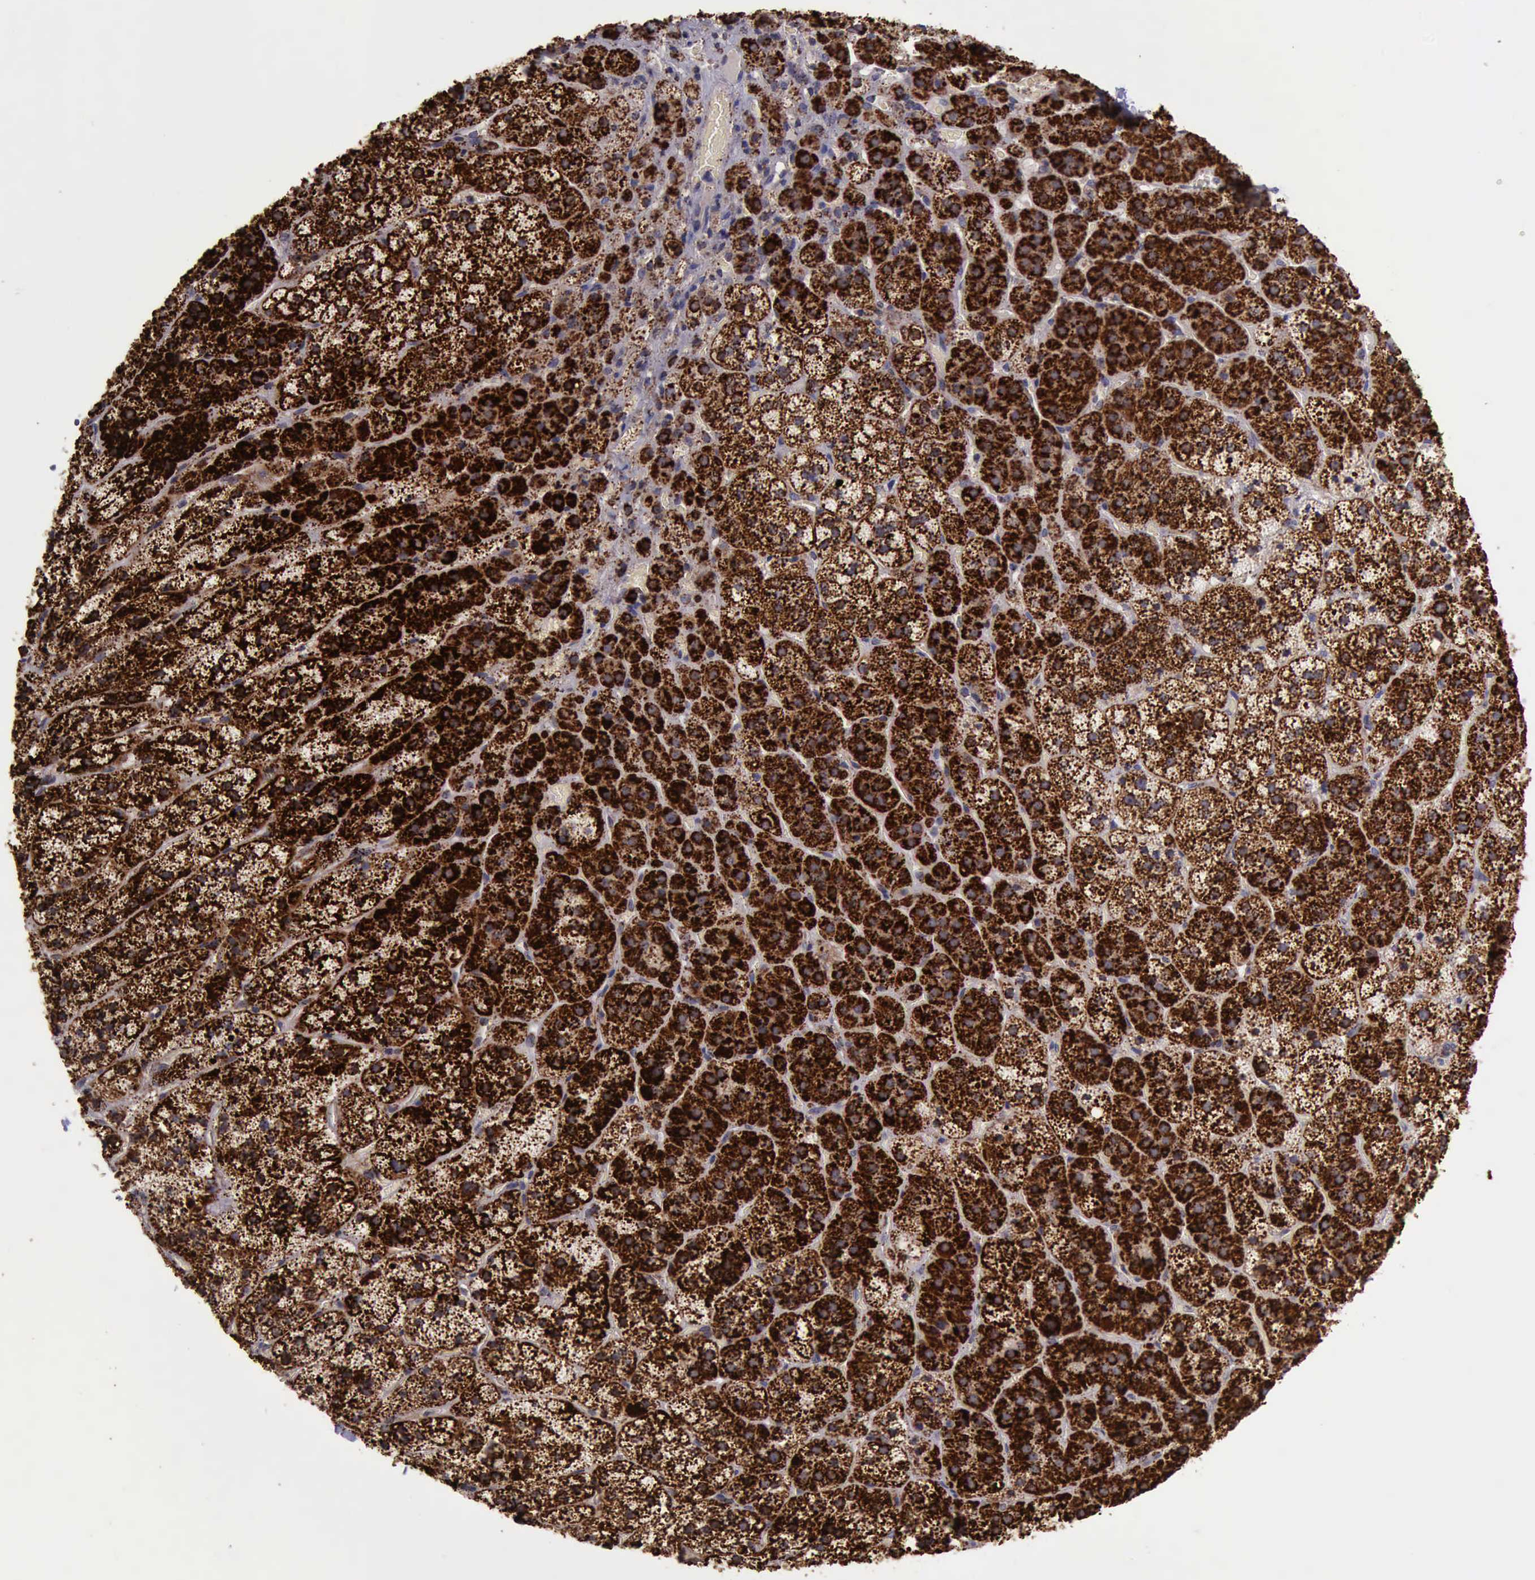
{"staining": {"intensity": "strong", "quantity": ">75%", "location": "cytoplasmic/membranous"}, "tissue": "adrenal gland", "cell_type": "Glandular cells", "image_type": "normal", "snomed": [{"axis": "morphology", "description": "Normal tissue, NOS"}, {"axis": "topography", "description": "Adrenal gland"}], "caption": "Immunohistochemical staining of unremarkable adrenal gland exhibits high levels of strong cytoplasmic/membranous staining in approximately >75% of glandular cells.", "gene": "TXN2", "patient": {"sex": "female", "age": 44}}